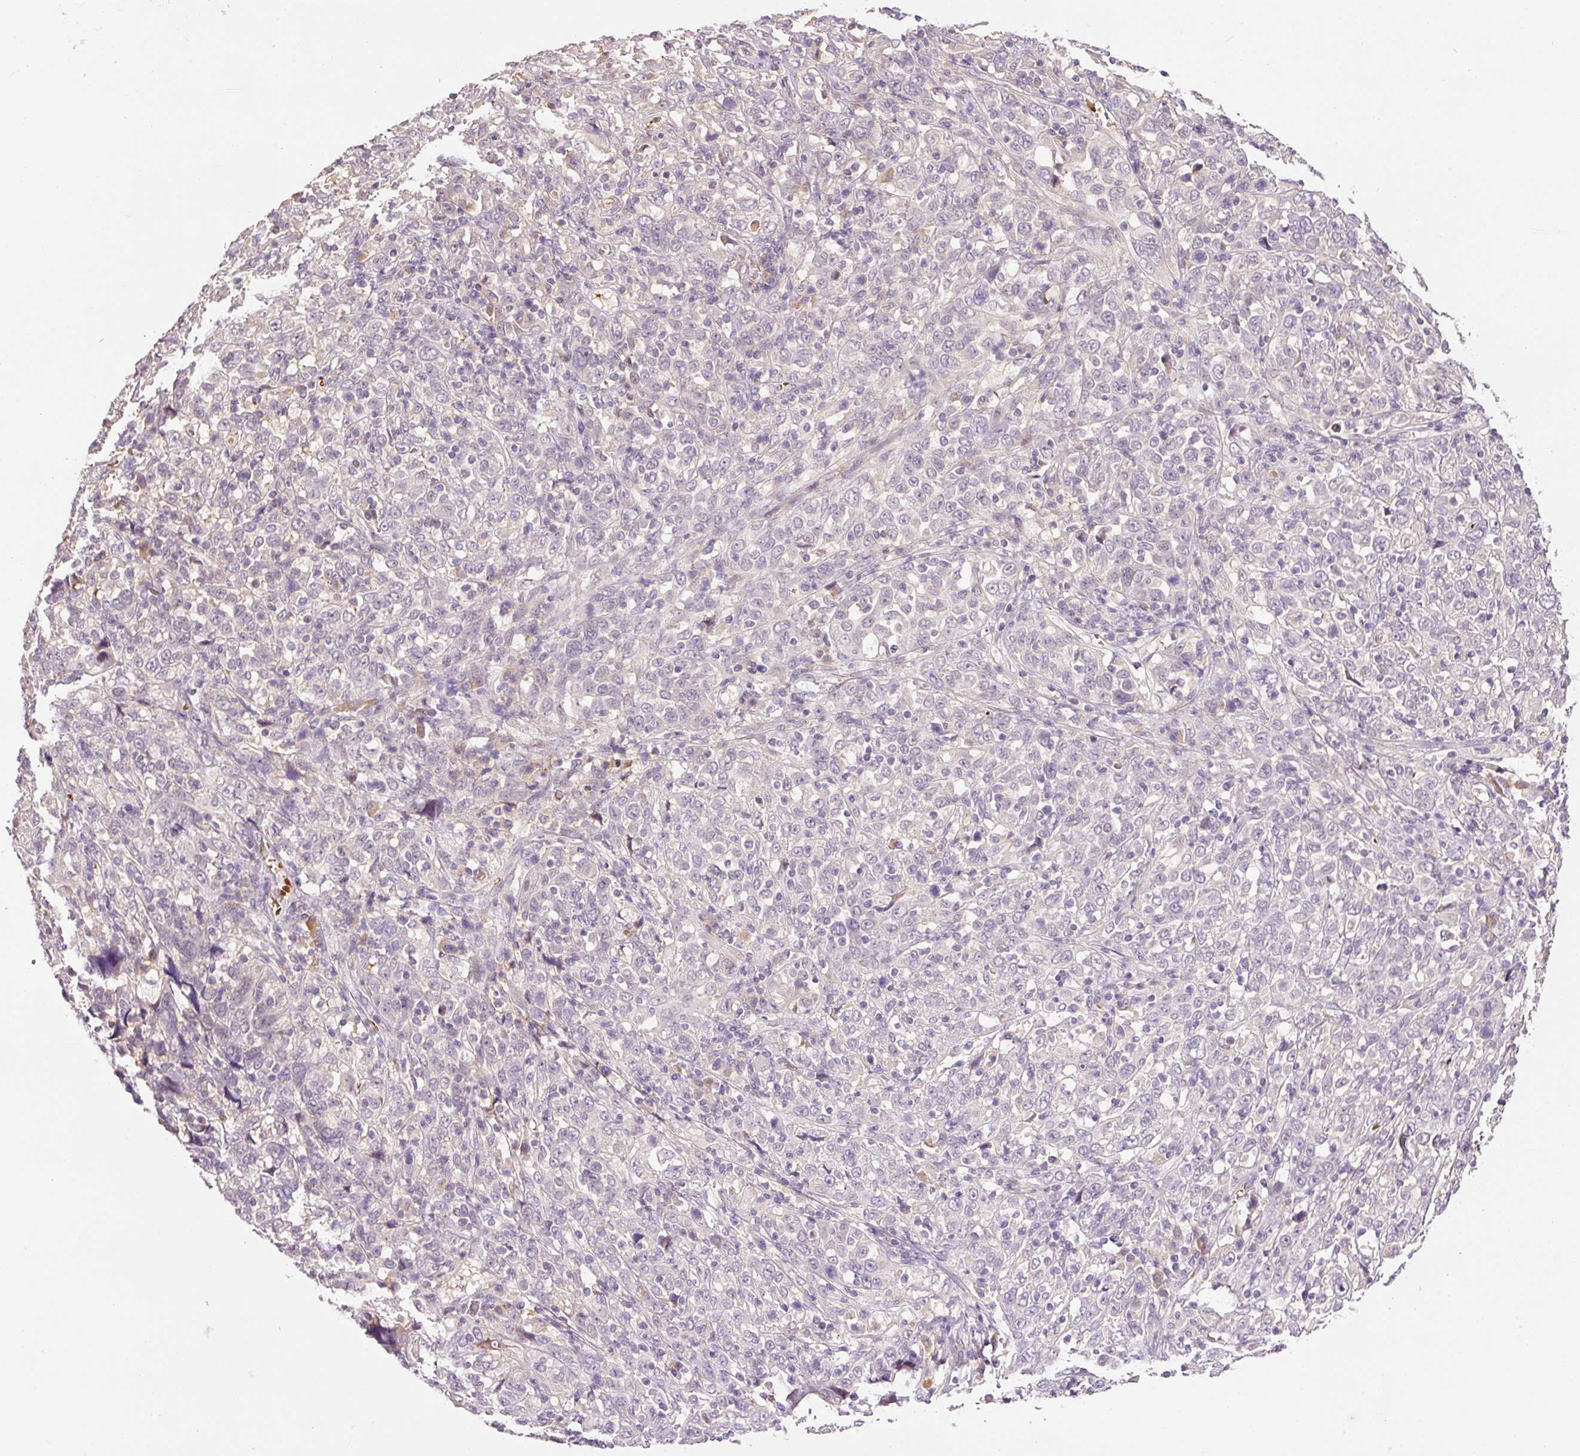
{"staining": {"intensity": "negative", "quantity": "none", "location": "none"}, "tissue": "cervical cancer", "cell_type": "Tumor cells", "image_type": "cancer", "snomed": [{"axis": "morphology", "description": "Squamous cell carcinoma, NOS"}, {"axis": "topography", "description": "Cervix"}], "caption": "IHC histopathology image of neoplastic tissue: cervical squamous cell carcinoma stained with DAB (3,3'-diaminobenzidine) shows no significant protein expression in tumor cells.", "gene": "CMTM8", "patient": {"sex": "female", "age": 46}}